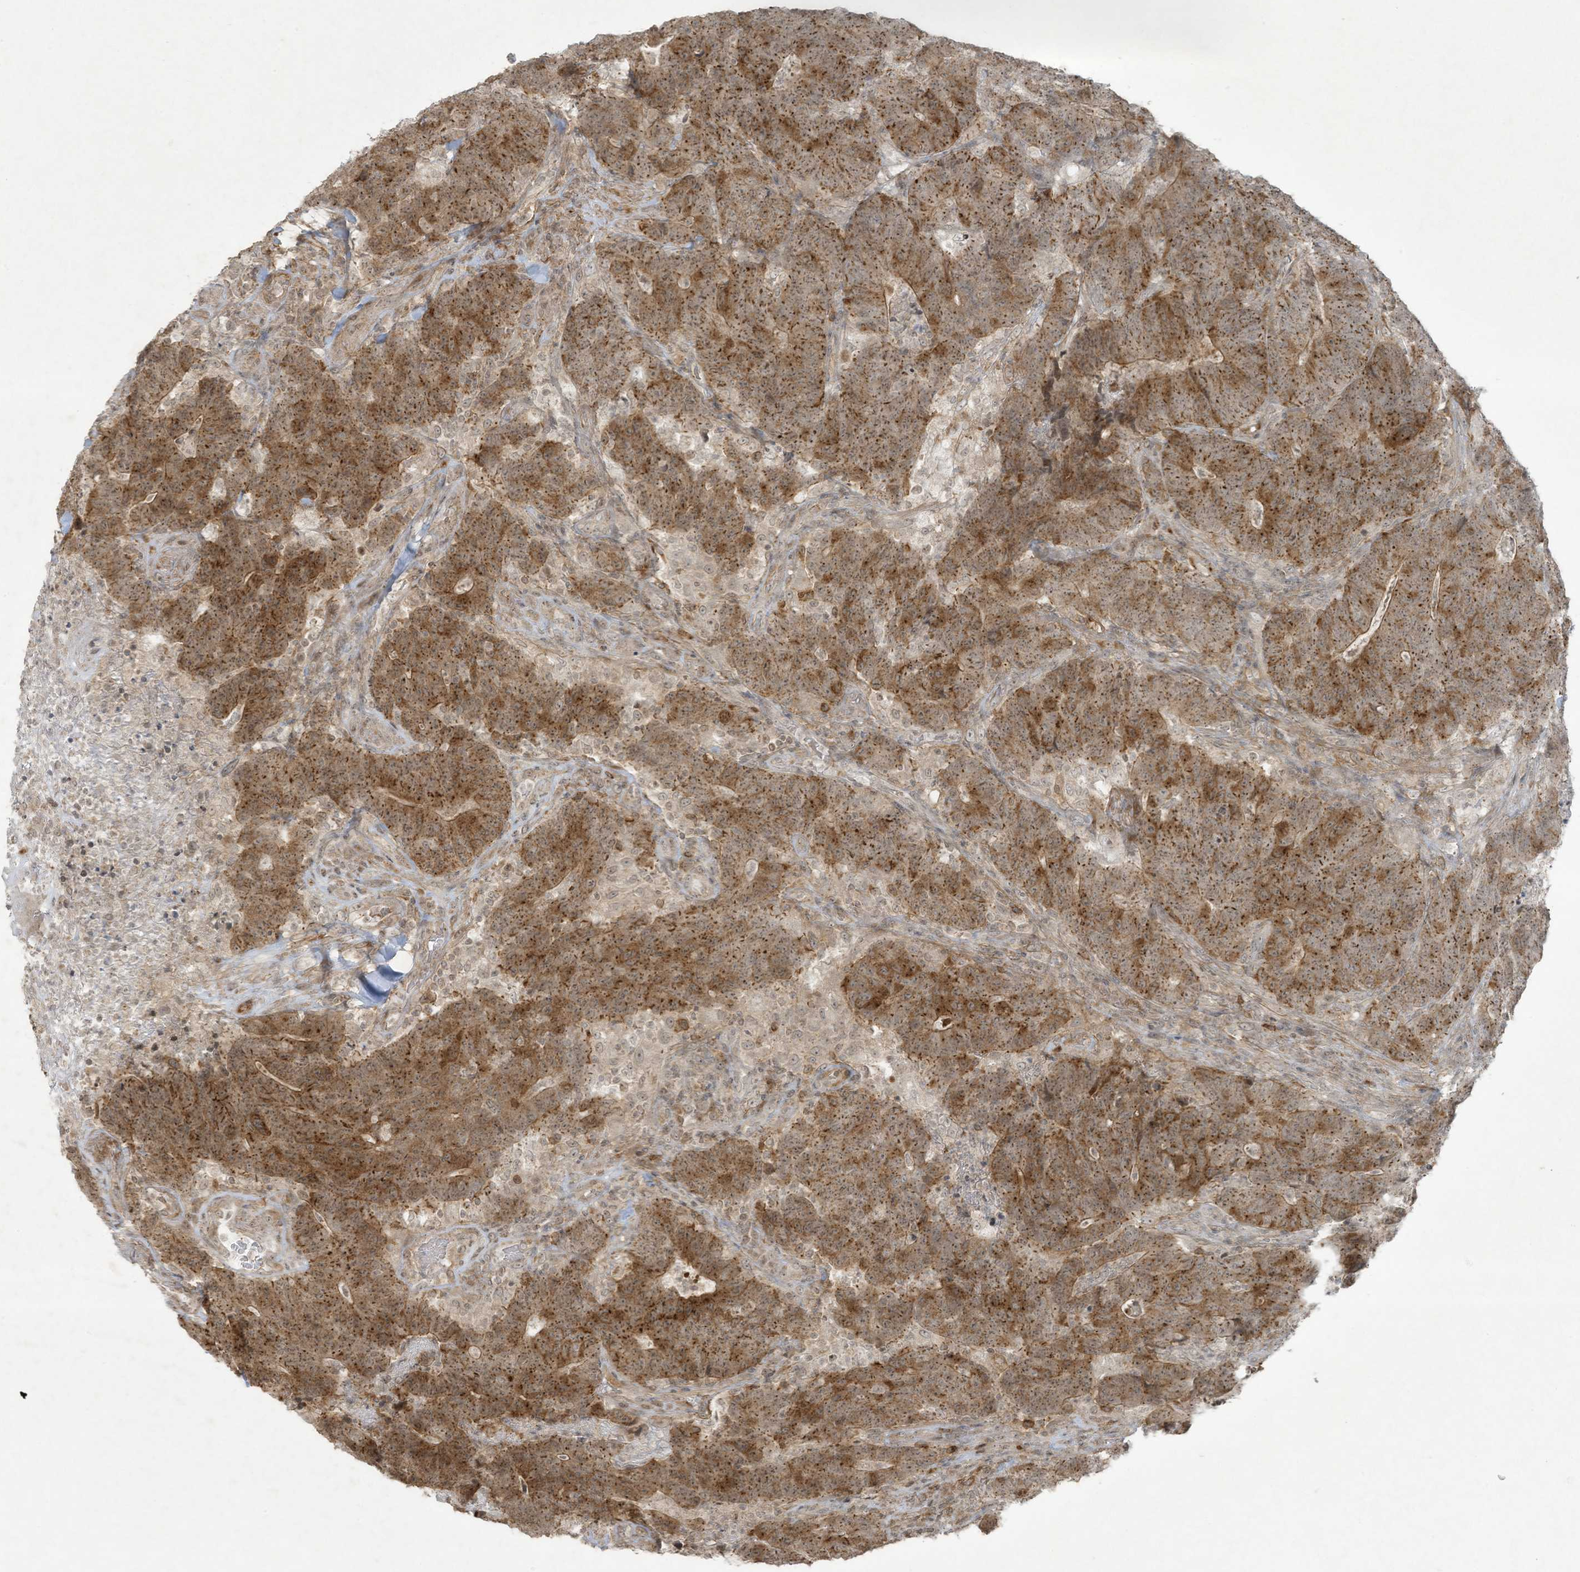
{"staining": {"intensity": "moderate", "quantity": ">75%", "location": "cytoplasmic/membranous"}, "tissue": "colorectal cancer", "cell_type": "Tumor cells", "image_type": "cancer", "snomed": [{"axis": "morphology", "description": "Normal tissue, NOS"}, {"axis": "morphology", "description": "Adenocarcinoma, NOS"}, {"axis": "topography", "description": "Colon"}], "caption": "Protein positivity by immunohistochemistry (IHC) shows moderate cytoplasmic/membranous positivity in about >75% of tumor cells in colorectal cancer.", "gene": "ZNF263", "patient": {"sex": "female", "age": 75}}